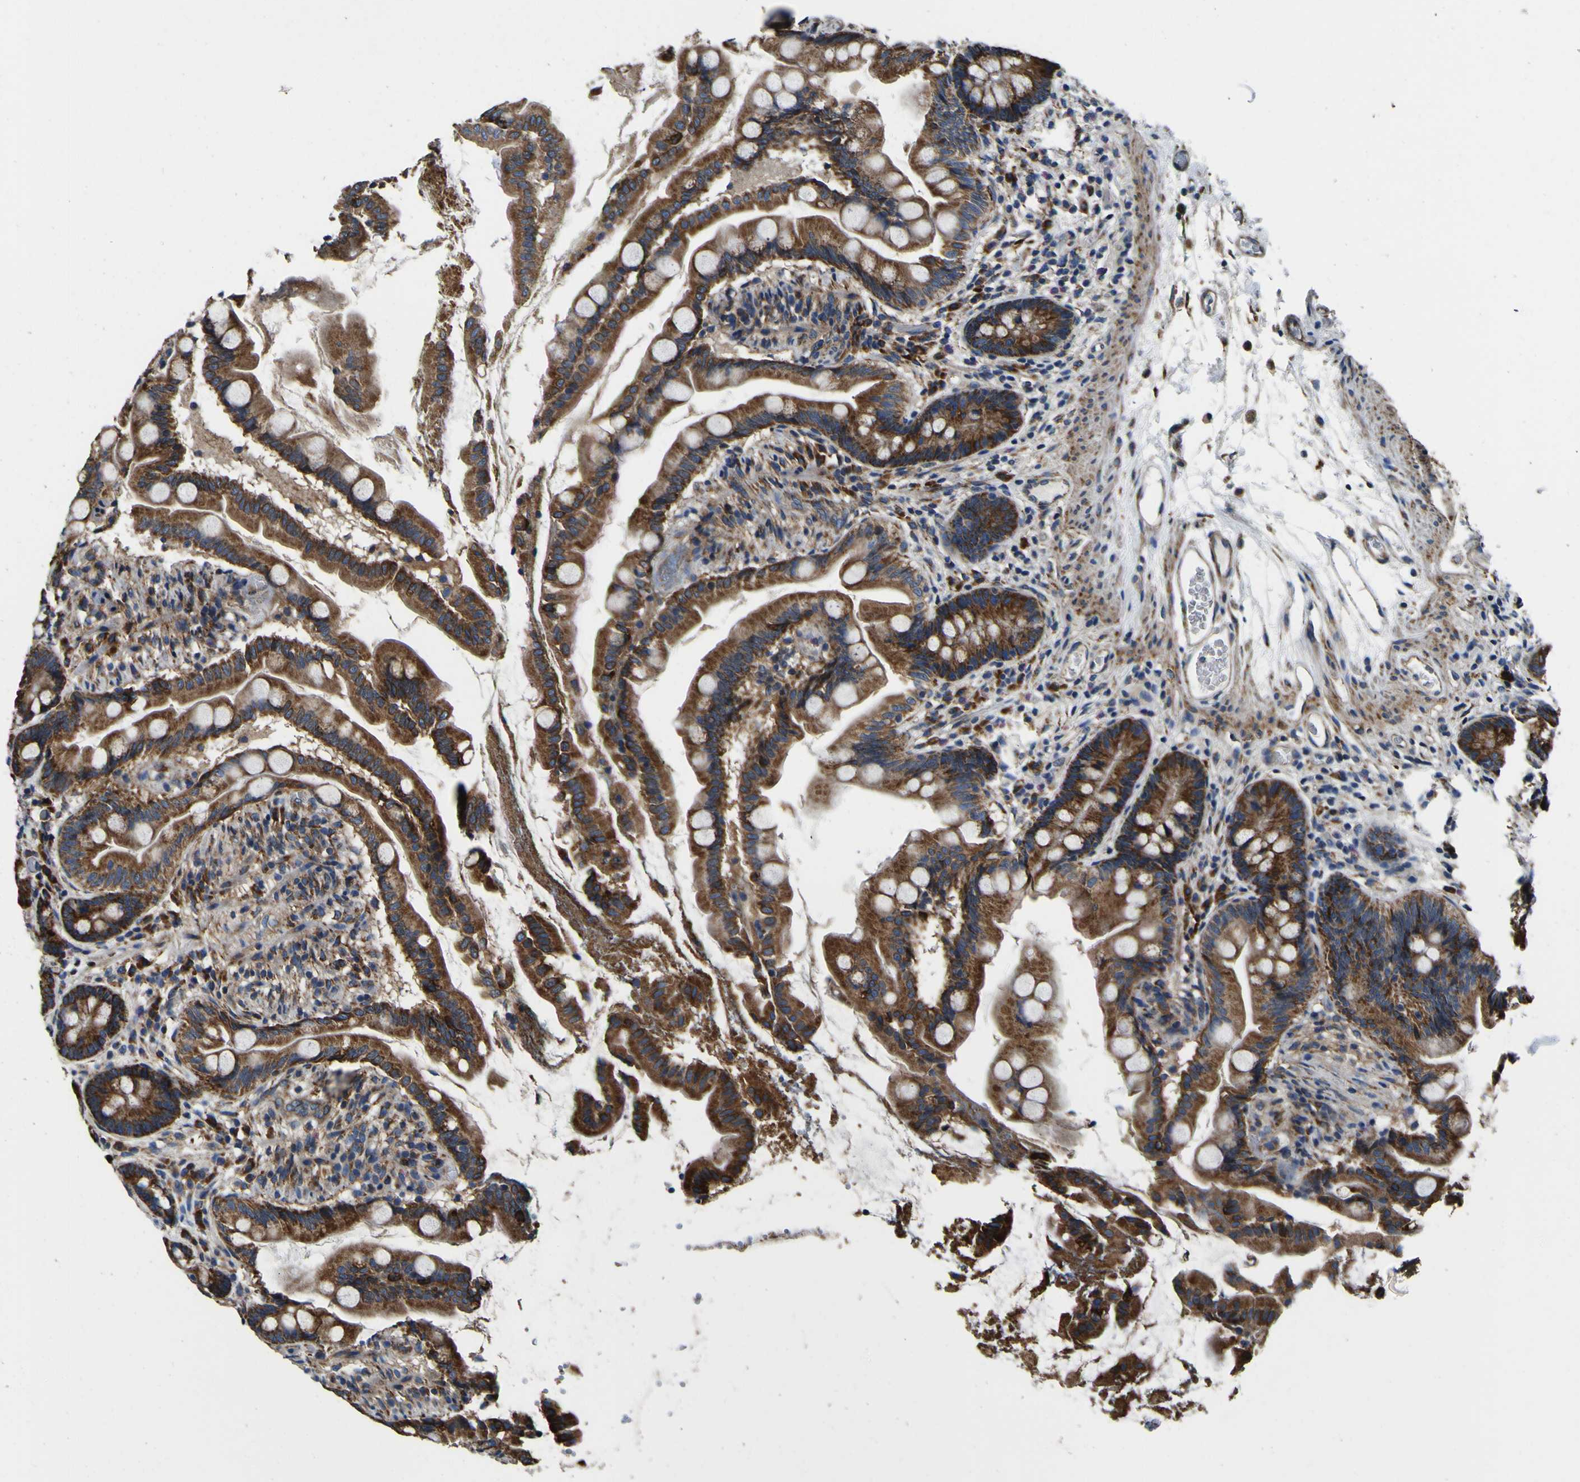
{"staining": {"intensity": "strong", "quantity": ">75%", "location": "cytoplasmic/membranous"}, "tissue": "small intestine", "cell_type": "Glandular cells", "image_type": "normal", "snomed": [{"axis": "morphology", "description": "Normal tissue, NOS"}, {"axis": "topography", "description": "Small intestine"}], "caption": "High-power microscopy captured an immunohistochemistry photomicrograph of normal small intestine, revealing strong cytoplasmic/membranous staining in about >75% of glandular cells.", "gene": "INPP5A", "patient": {"sex": "female", "age": 56}}